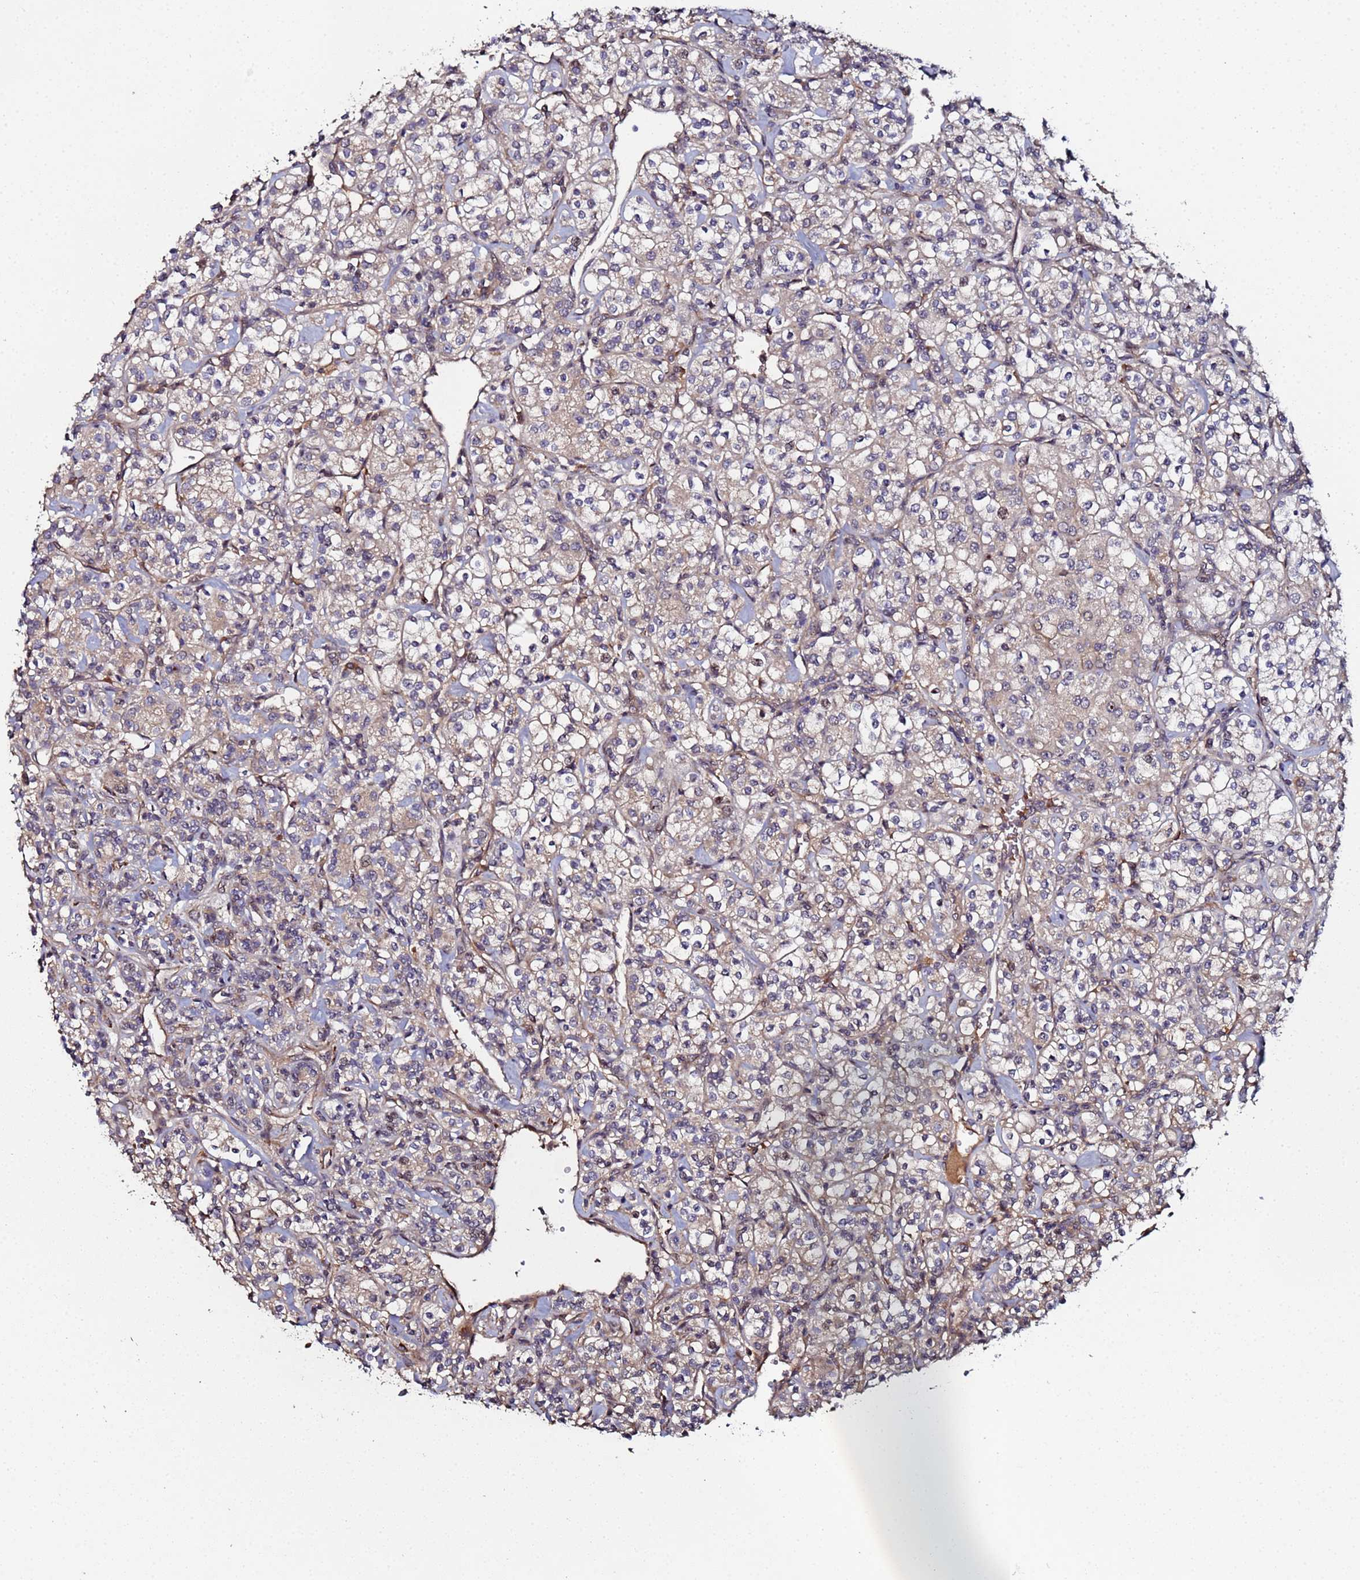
{"staining": {"intensity": "weak", "quantity": "25%-75%", "location": "cytoplasmic/membranous"}, "tissue": "renal cancer", "cell_type": "Tumor cells", "image_type": "cancer", "snomed": [{"axis": "morphology", "description": "Adenocarcinoma, NOS"}, {"axis": "topography", "description": "Kidney"}], "caption": "Weak cytoplasmic/membranous protein positivity is appreciated in approximately 25%-75% of tumor cells in renal cancer.", "gene": "OSER1", "patient": {"sex": "male", "age": 77}}